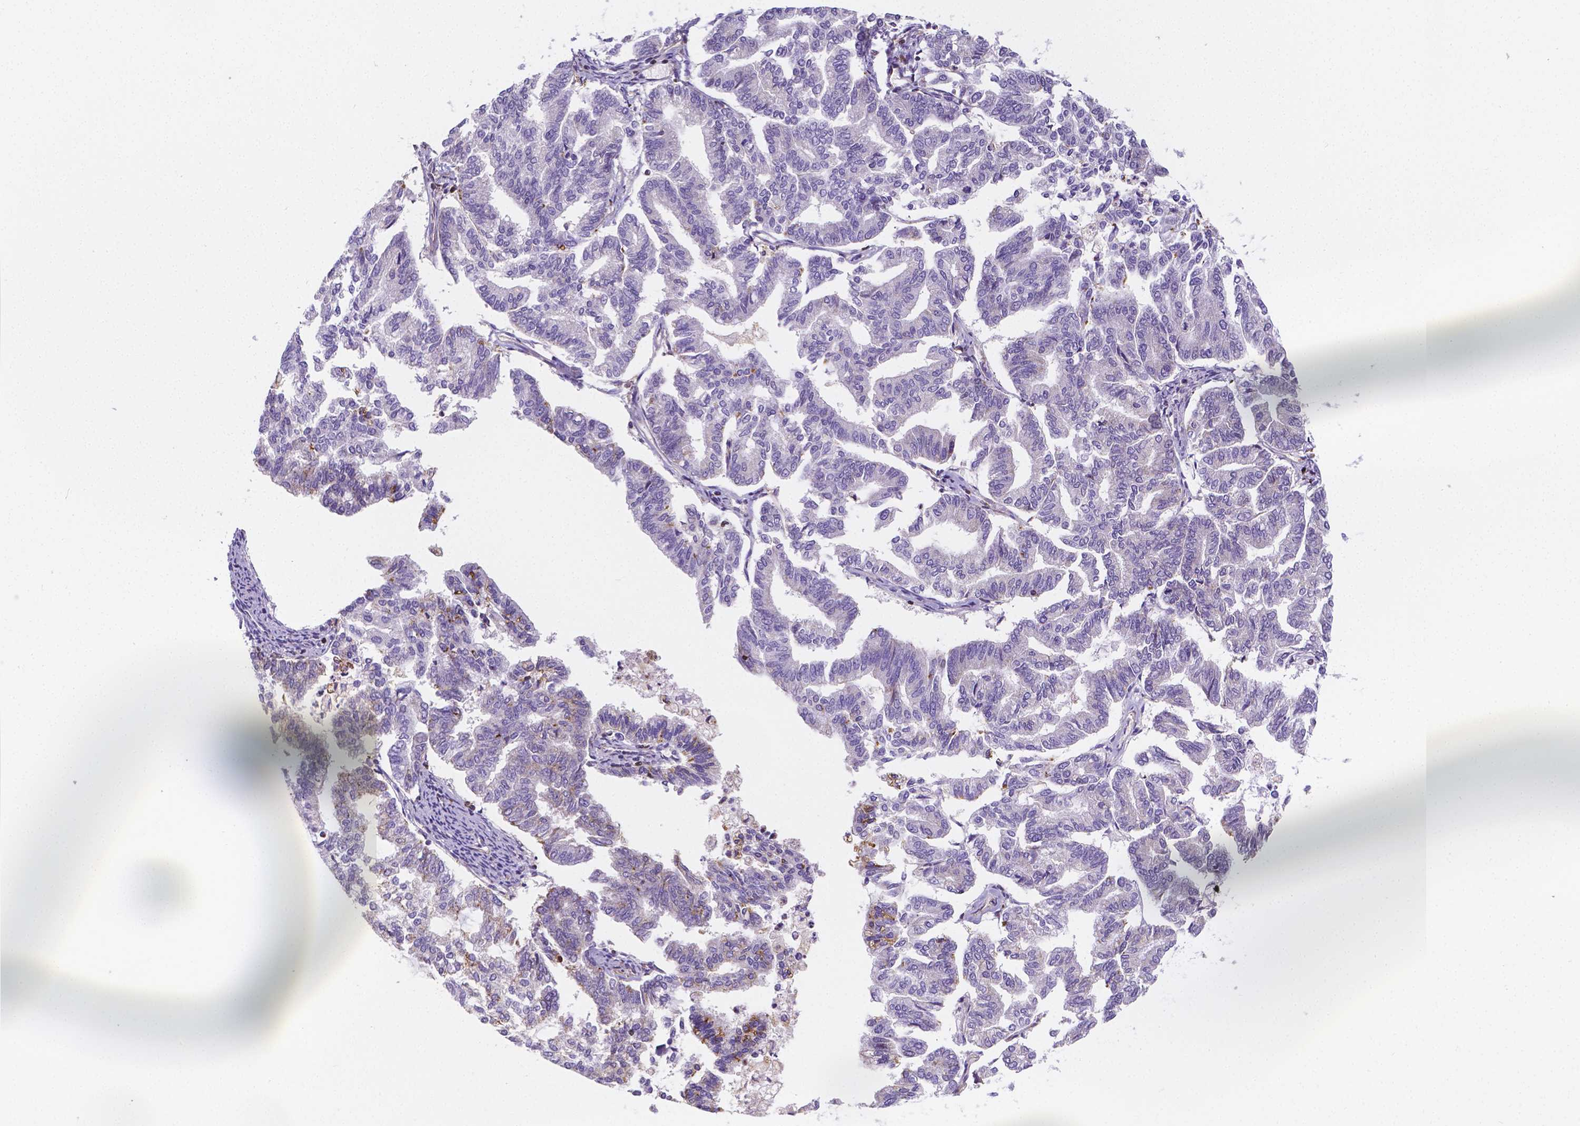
{"staining": {"intensity": "negative", "quantity": "none", "location": "none"}, "tissue": "endometrial cancer", "cell_type": "Tumor cells", "image_type": "cancer", "snomed": [{"axis": "morphology", "description": "Adenocarcinoma, NOS"}, {"axis": "topography", "description": "Endometrium"}], "caption": "An image of human endometrial adenocarcinoma is negative for staining in tumor cells.", "gene": "GABRD", "patient": {"sex": "female", "age": 79}}